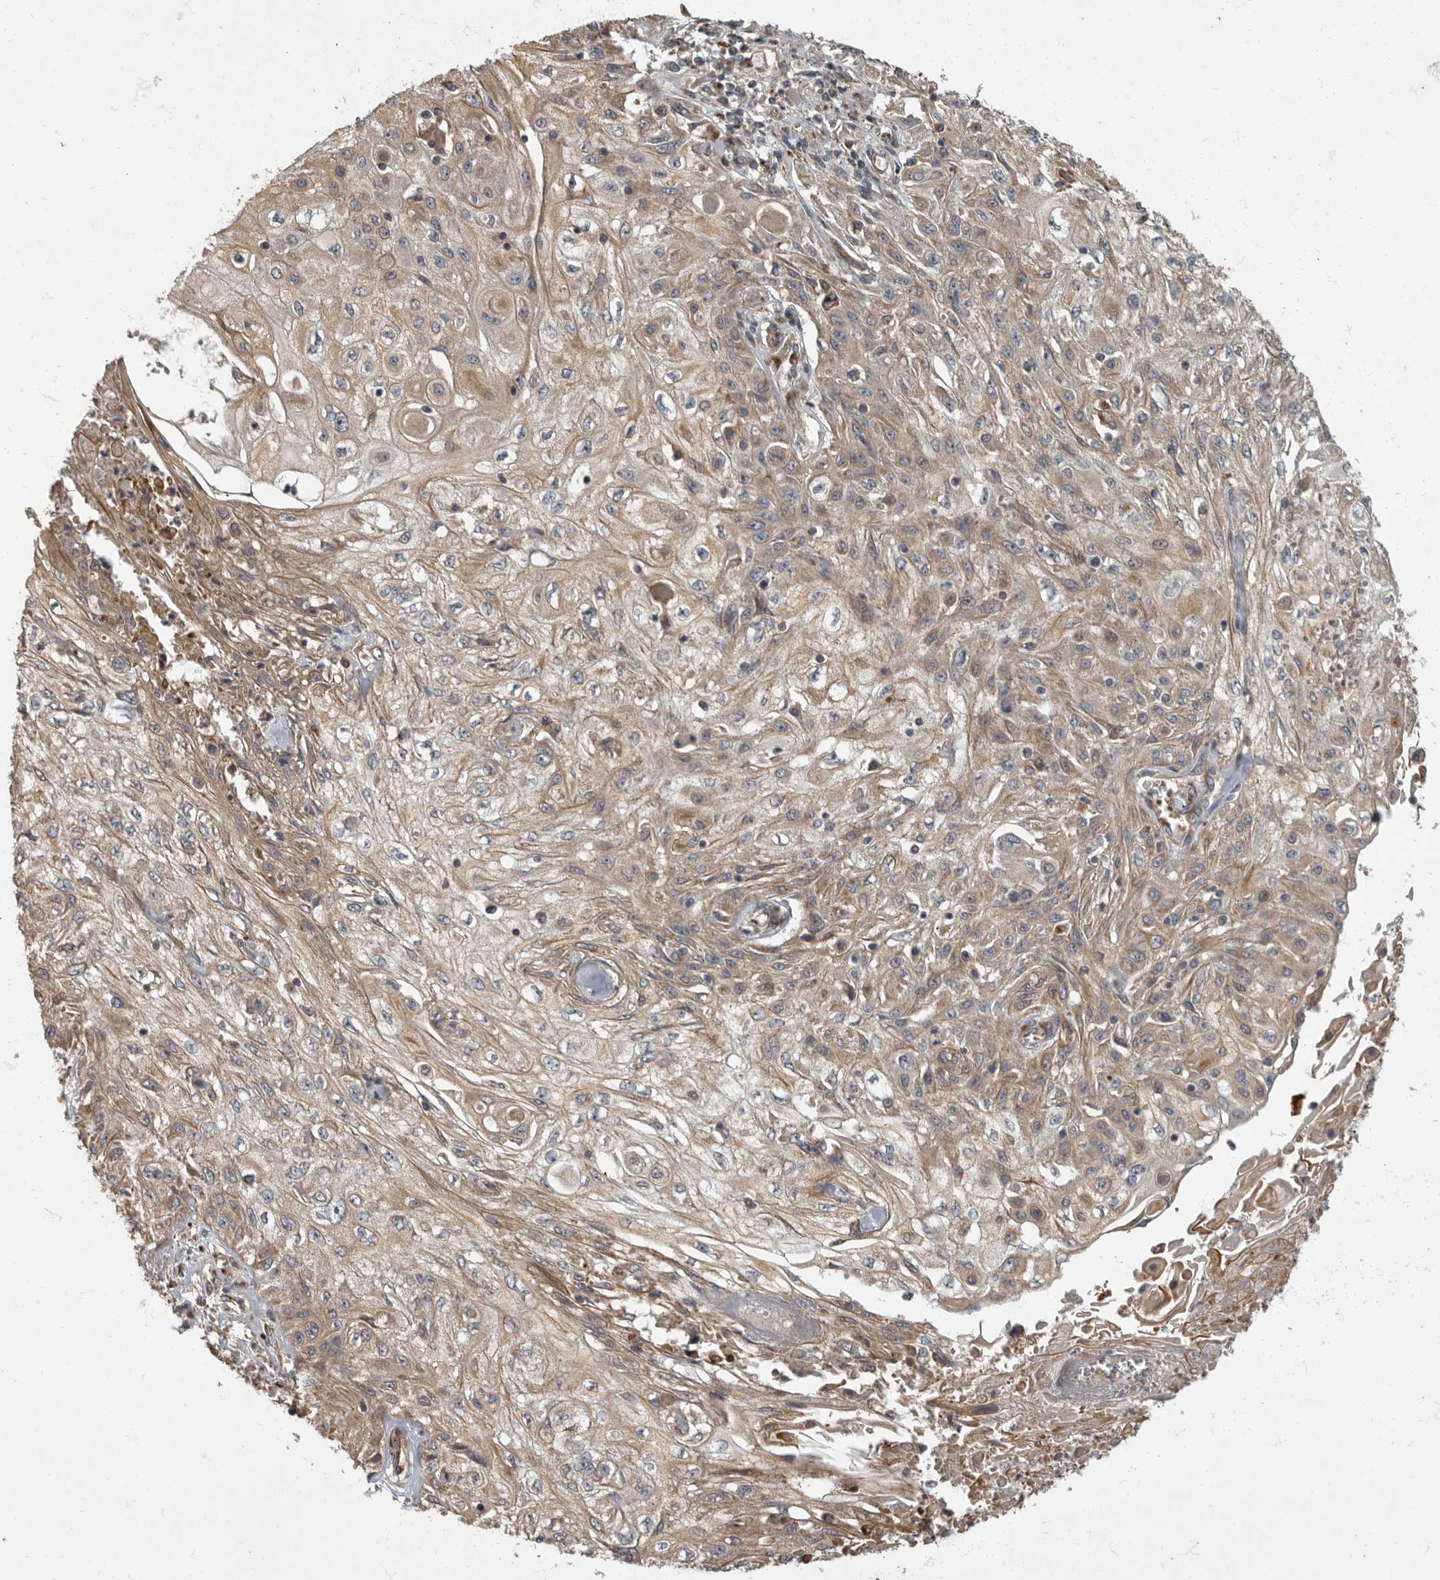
{"staining": {"intensity": "weak", "quantity": ">75%", "location": "cytoplasmic/membranous"}, "tissue": "skin cancer", "cell_type": "Tumor cells", "image_type": "cancer", "snomed": [{"axis": "morphology", "description": "Squamous cell carcinoma, NOS"}, {"axis": "morphology", "description": "Squamous cell carcinoma, metastatic, NOS"}, {"axis": "topography", "description": "Skin"}, {"axis": "topography", "description": "Lymph node"}], "caption": "Immunohistochemistry (IHC) photomicrograph of neoplastic tissue: human skin cancer stained using immunohistochemistry exhibits low levels of weak protein expression localized specifically in the cytoplasmic/membranous of tumor cells, appearing as a cytoplasmic/membranous brown color.", "gene": "IQCK", "patient": {"sex": "male", "age": 75}}